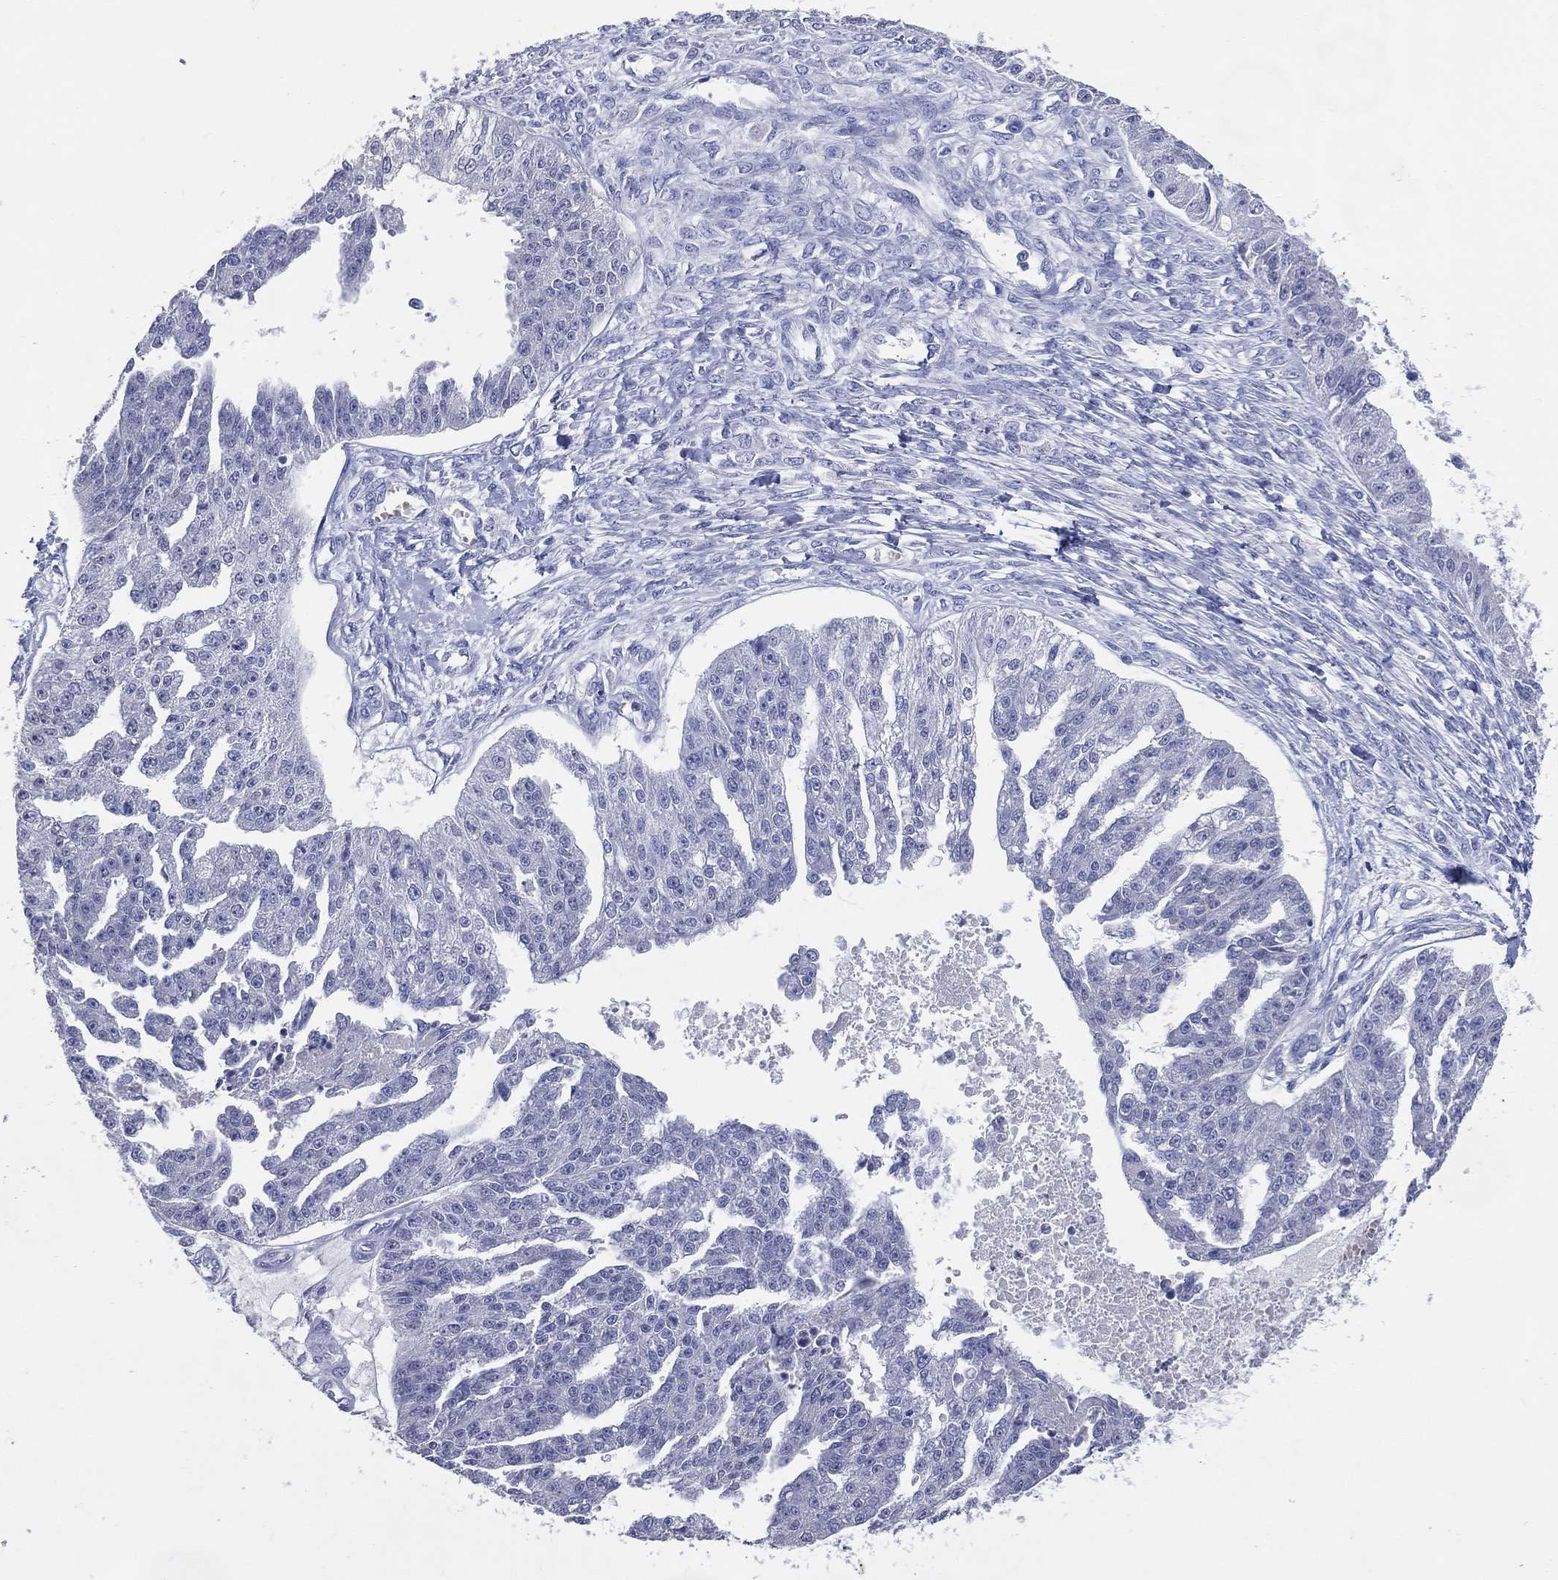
{"staining": {"intensity": "negative", "quantity": "none", "location": "none"}, "tissue": "ovarian cancer", "cell_type": "Tumor cells", "image_type": "cancer", "snomed": [{"axis": "morphology", "description": "Cystadenocarcinoma, serous, NOS"}, {"axis": "topography", "description": "Ovary"}], "caption": "Immunohistochemistry of human serous cystadenocarcinoma (ovarian) exhibits no staining in tumor cells.", "gene": "DNAH6", "patient": {"sex": "female", "age": 58}}